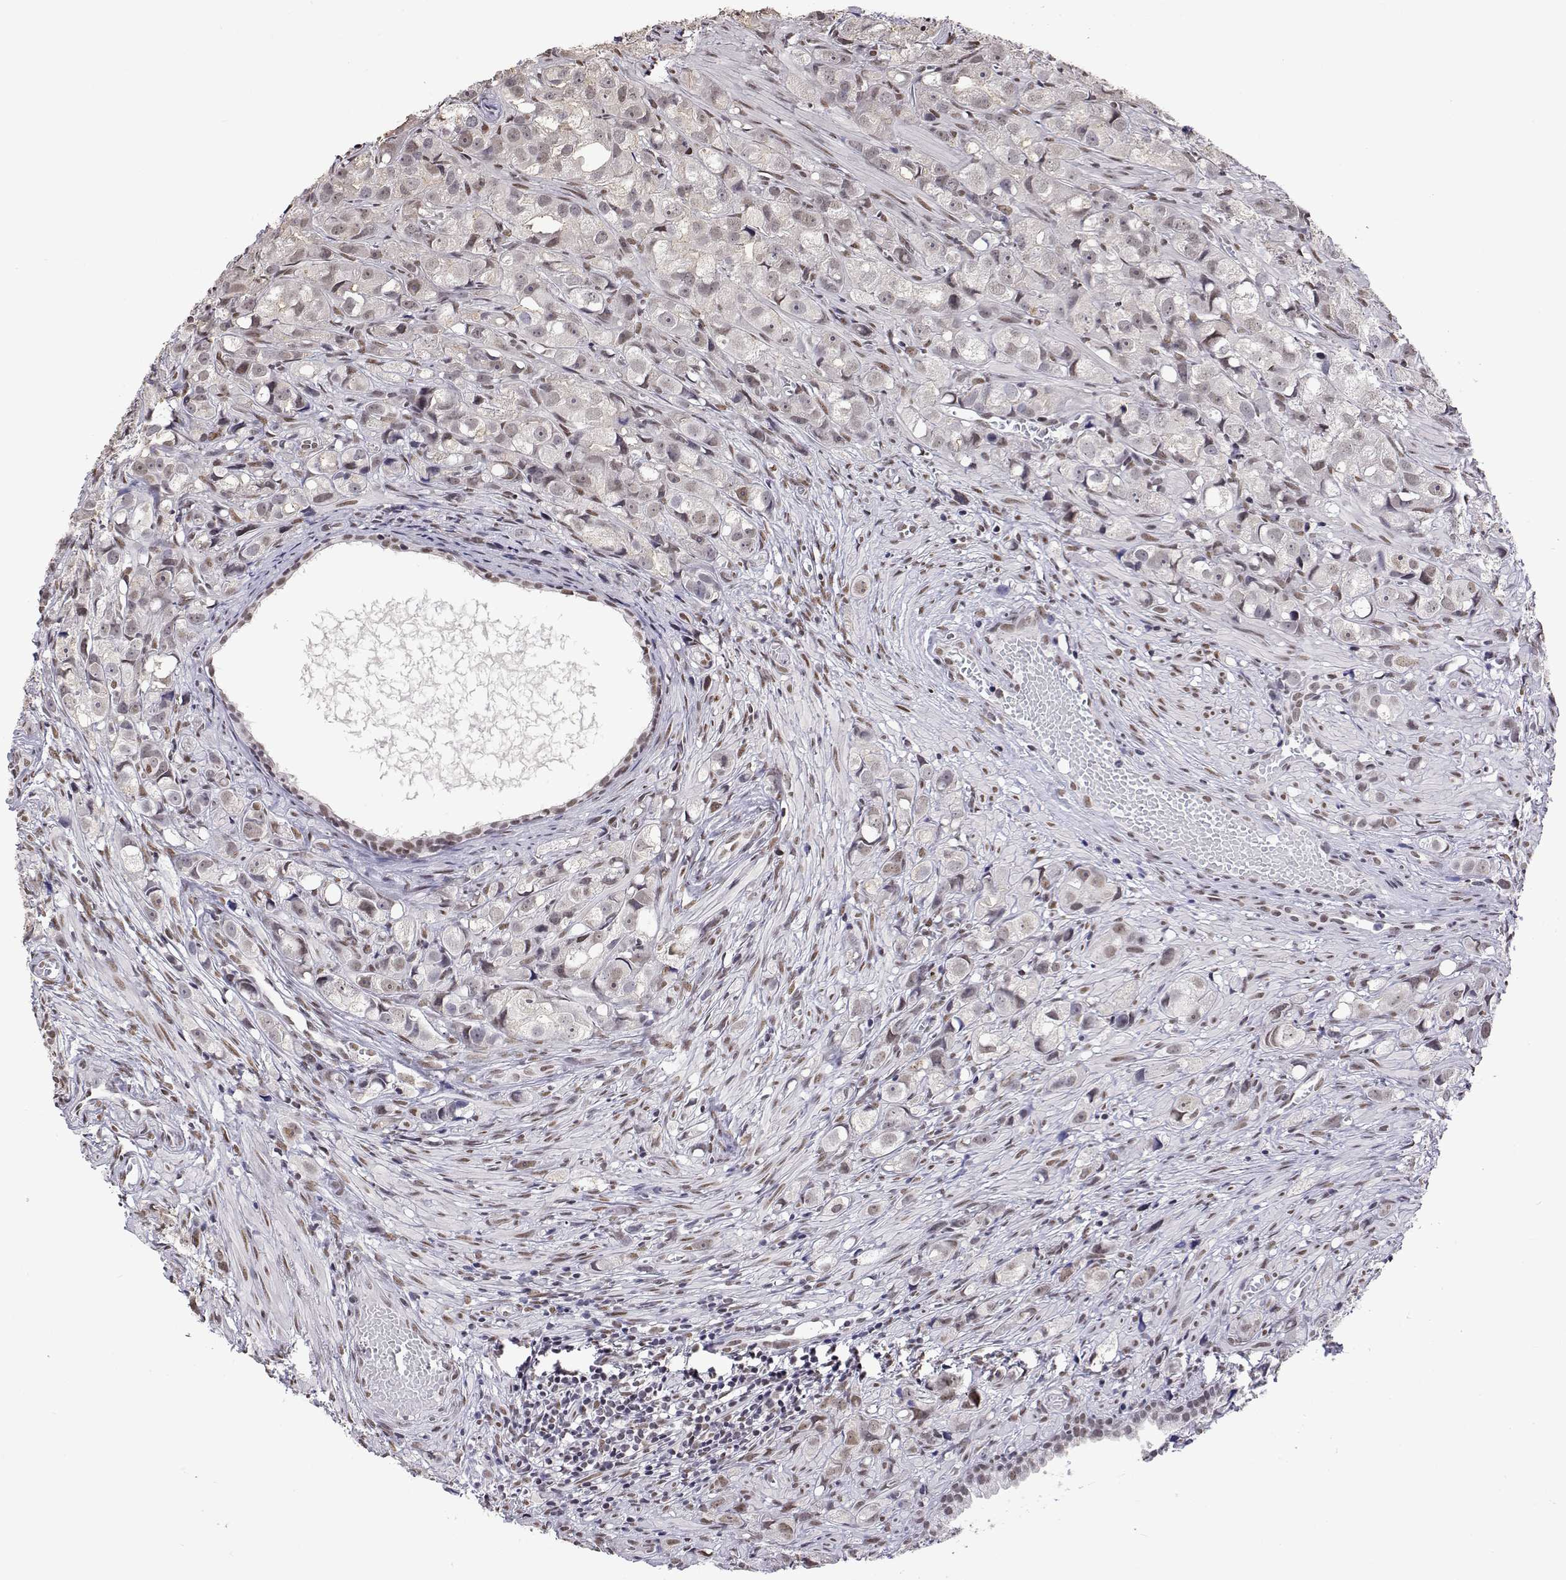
{"staining": {"intensity": "weak", "quantity": ">75%", "location": "nuclear"}, "tissue": "prostate cancer", "cell_type": "Tumor cells", "image_type": "cancer", "snomed": [{"axis": "morphology", "description": "Adenocarcinoma, High grade"}, {"axis": "topography", "description": "Prostate"}], "caption": "Protein expression analysis of human high-grade adenocarcinoma (prostate) reveals weak nuclear expression in about >75% of tumor cells.", "gene": "HNRNPA0", "patient": {"sex": "male", "age": 75}}